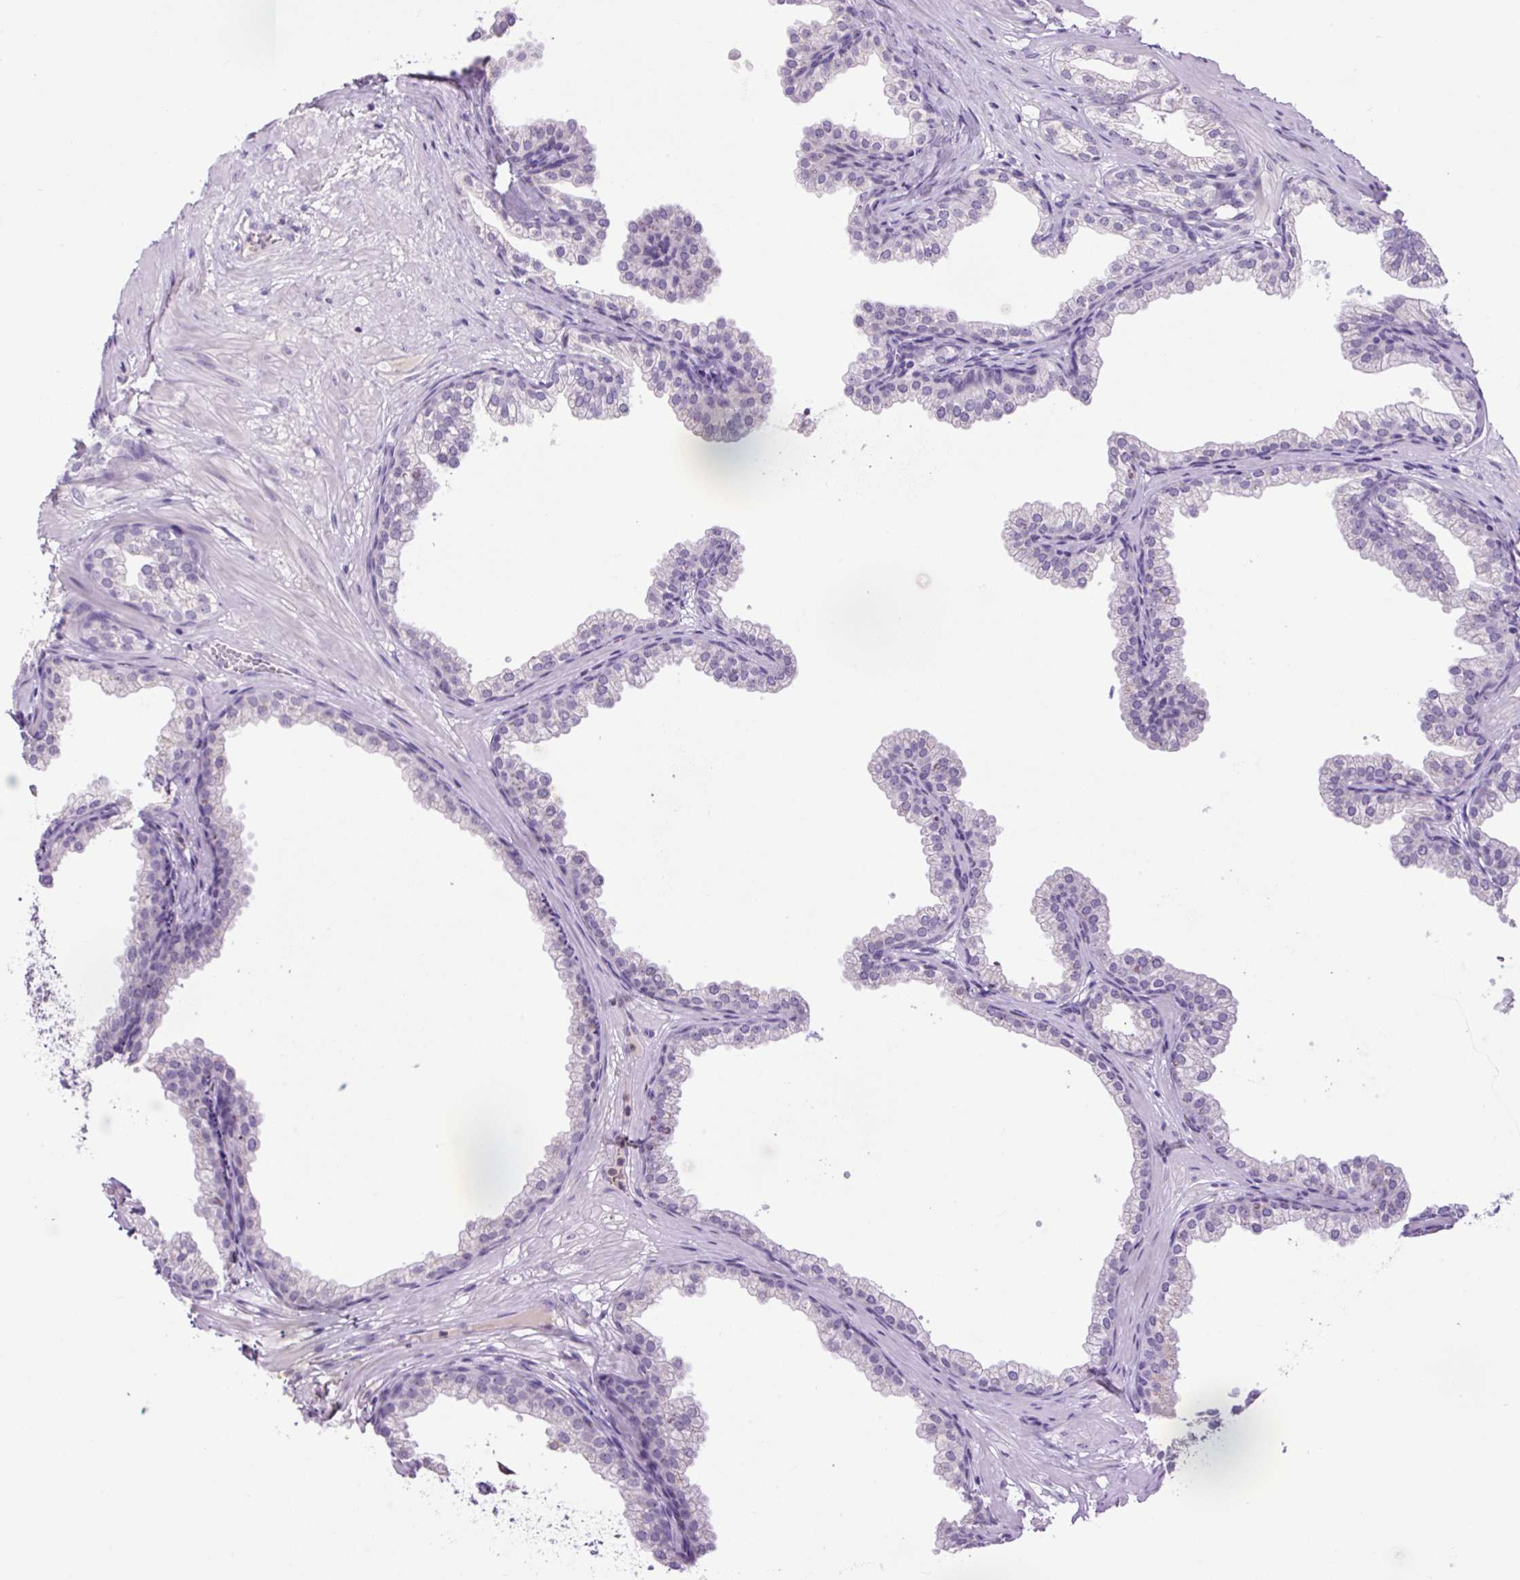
{"staining": {"intensity": "negative", "quantity": "none", "location": "none"}, "tissue": "prostate", "cell_type": "Glandular cells", "image_type": "normal", "snomed": [{"axis": "morphology", "description": "Normal tissue, NOS"}, {"axis": "topography", "description": "Prostate"}], "caption": "A photomicrograph of prostate stained for a protein reveals no brown staining in glandular cells. Nuclei are stained in blue.", "gene": "MFSD3", "patient": {"sex": "male", "age": 37}}